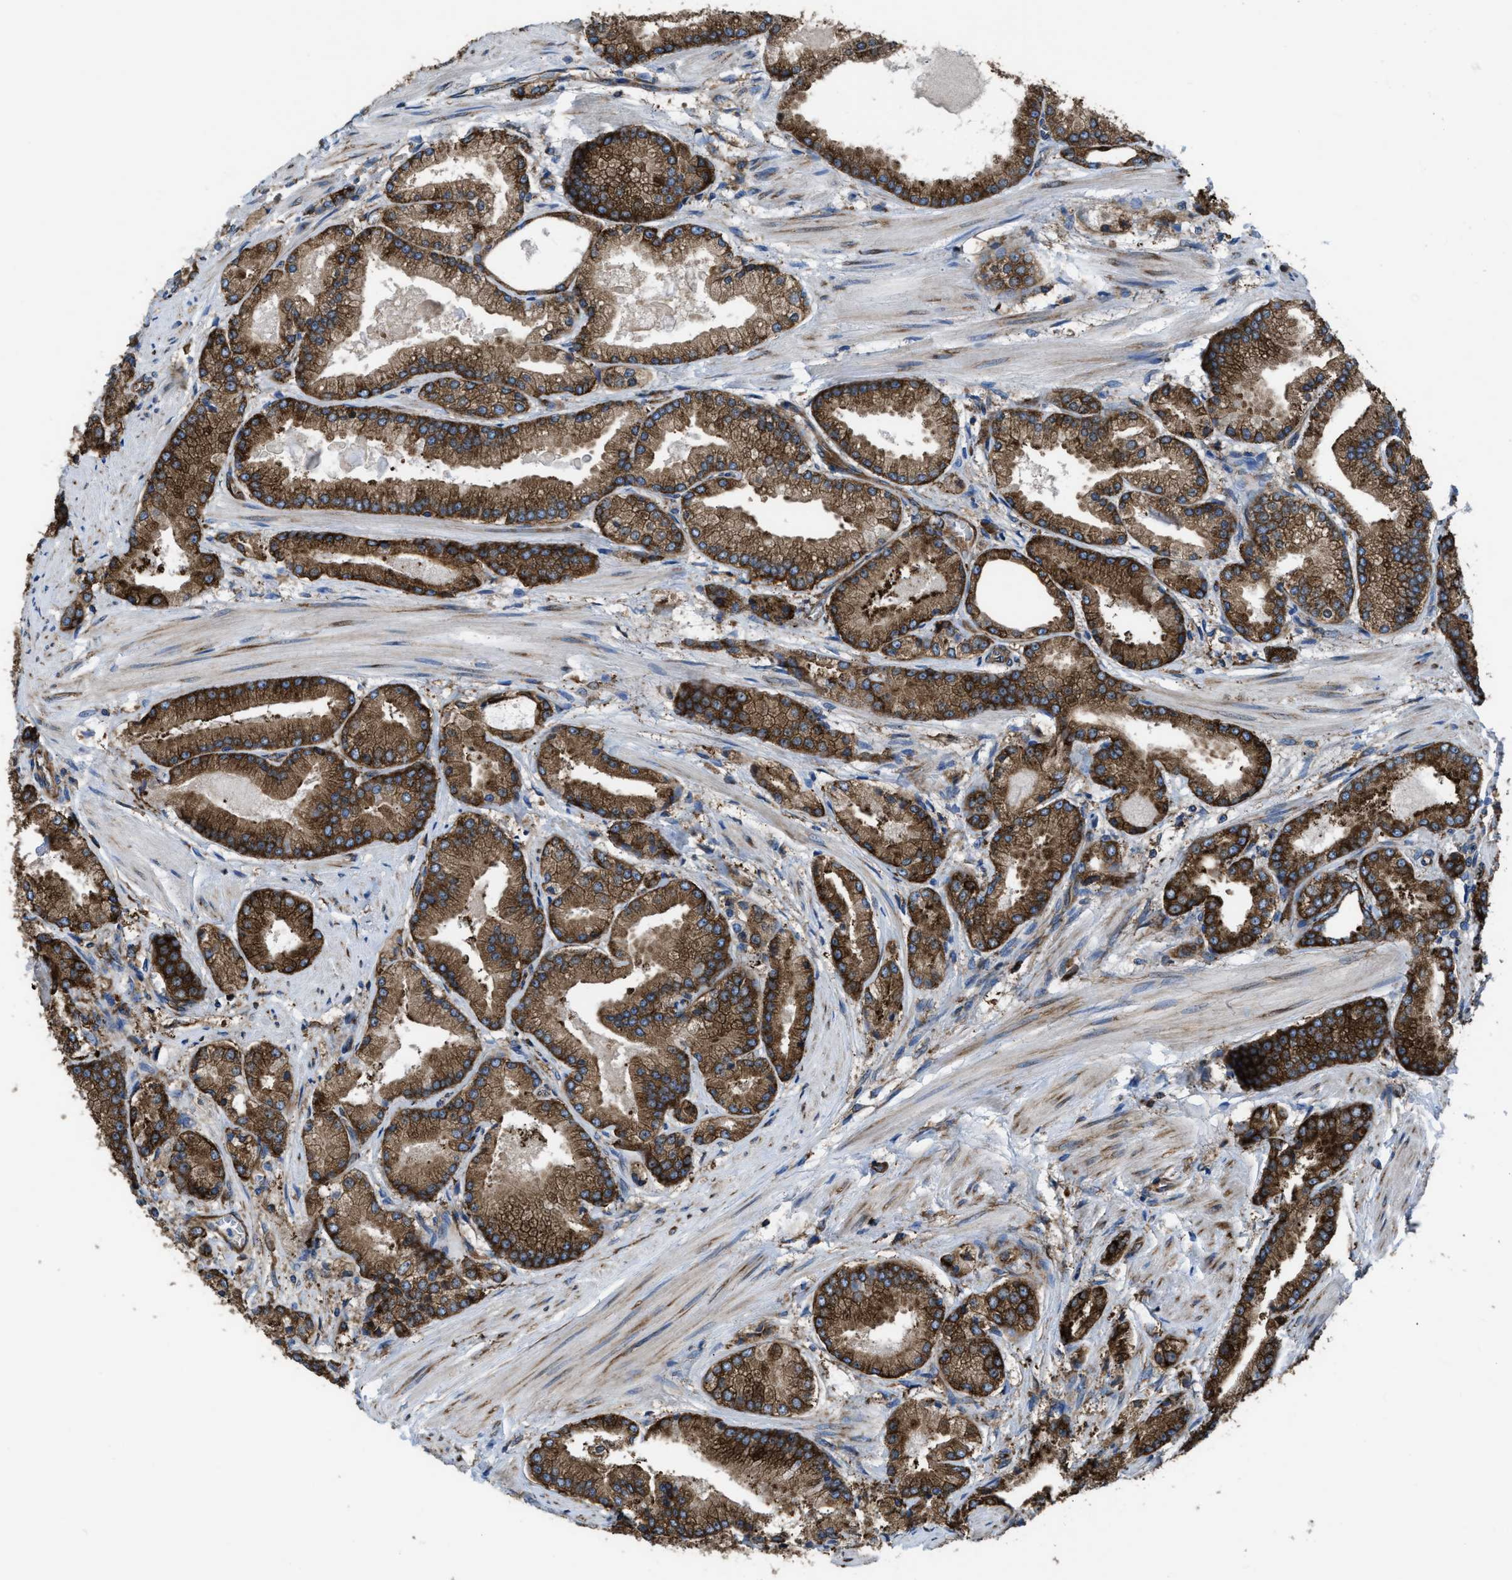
{"staining": {"intensity": "moderate", "quantity": ">75%", "location": "cytoplasmic/membranous"}, "tissue": "prostate cancer", "cell_type": "Tumor cells", "image_type": "cancer", "snomed": [{"axis": "morphology", "description": "Adenocarcinoma, High grade"}, {"axis": "topography", "description": "Prostate"}], "caption": "This micrograph reveals prostate cancer (high-grade adenocarcinoma) stained with immunohistochemistry to label a protein in brown. The cytoplasmic/membranous of tumor cells show moderate positivity for the protein. Nuclei are counter-stained blue.", "gene": "CAPRIN1", "patient": {"sex": "male", "age": 50}}